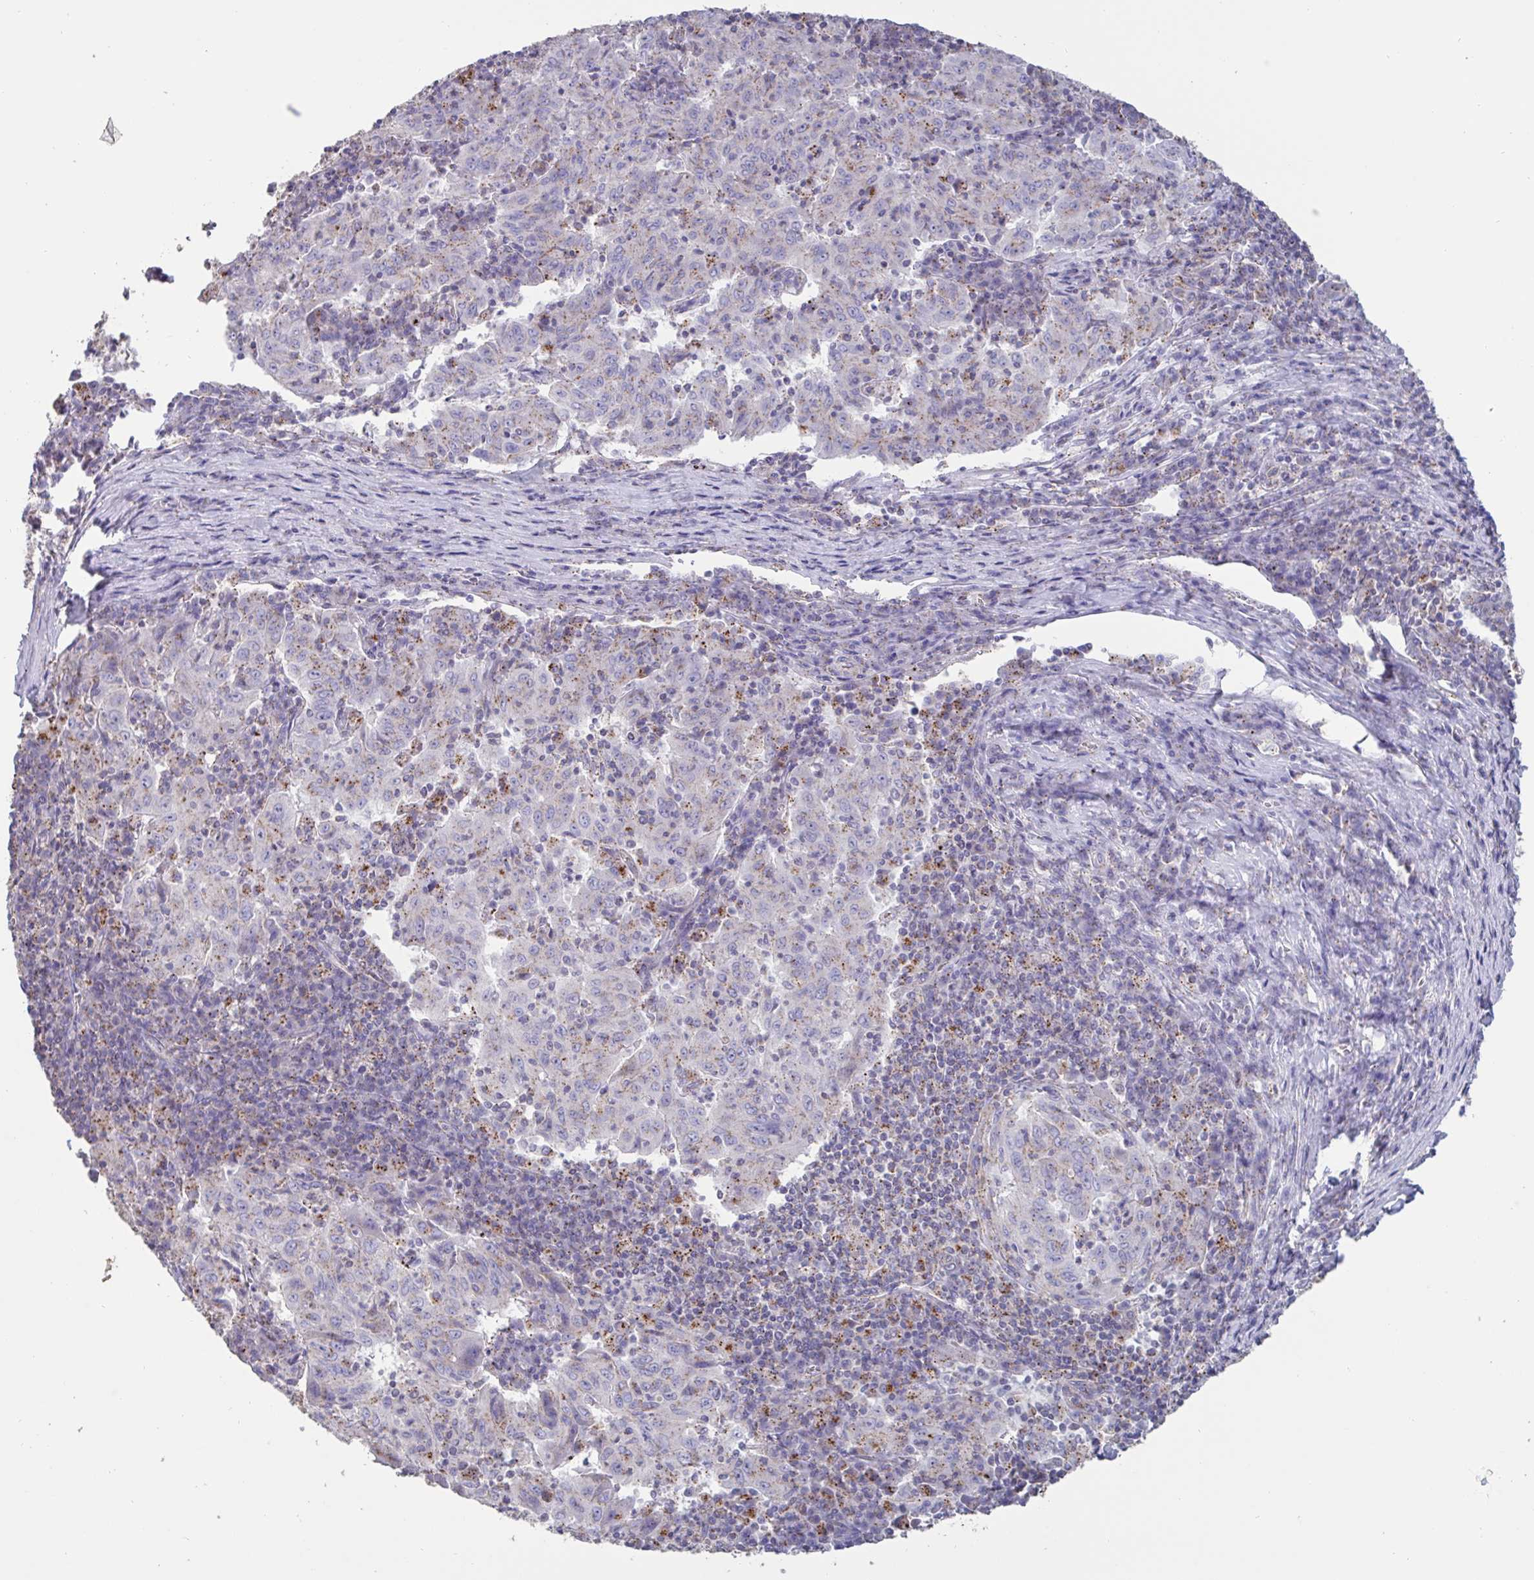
{"staining": {"intensity": "weak", "quantity": "<25%", "location": "cytoplasmic/membranous"}, "tissue": "pancreatic cancer", "cell_type": "Tumor cells", "image_type": "cancer", "snomed": [{"axis": "morphology", "description": "Adenocarcinoma, NOS"}, {"axis": "topography", "description": "Pancreas"}], "caption": "The histopathology image displays no significant expression in tumor cells of pancreatic cancer. (IHC, brightfield microscopy, high magnification).", "gene": "CHMP5", "patient": {"sex": "male", "age": 63}}